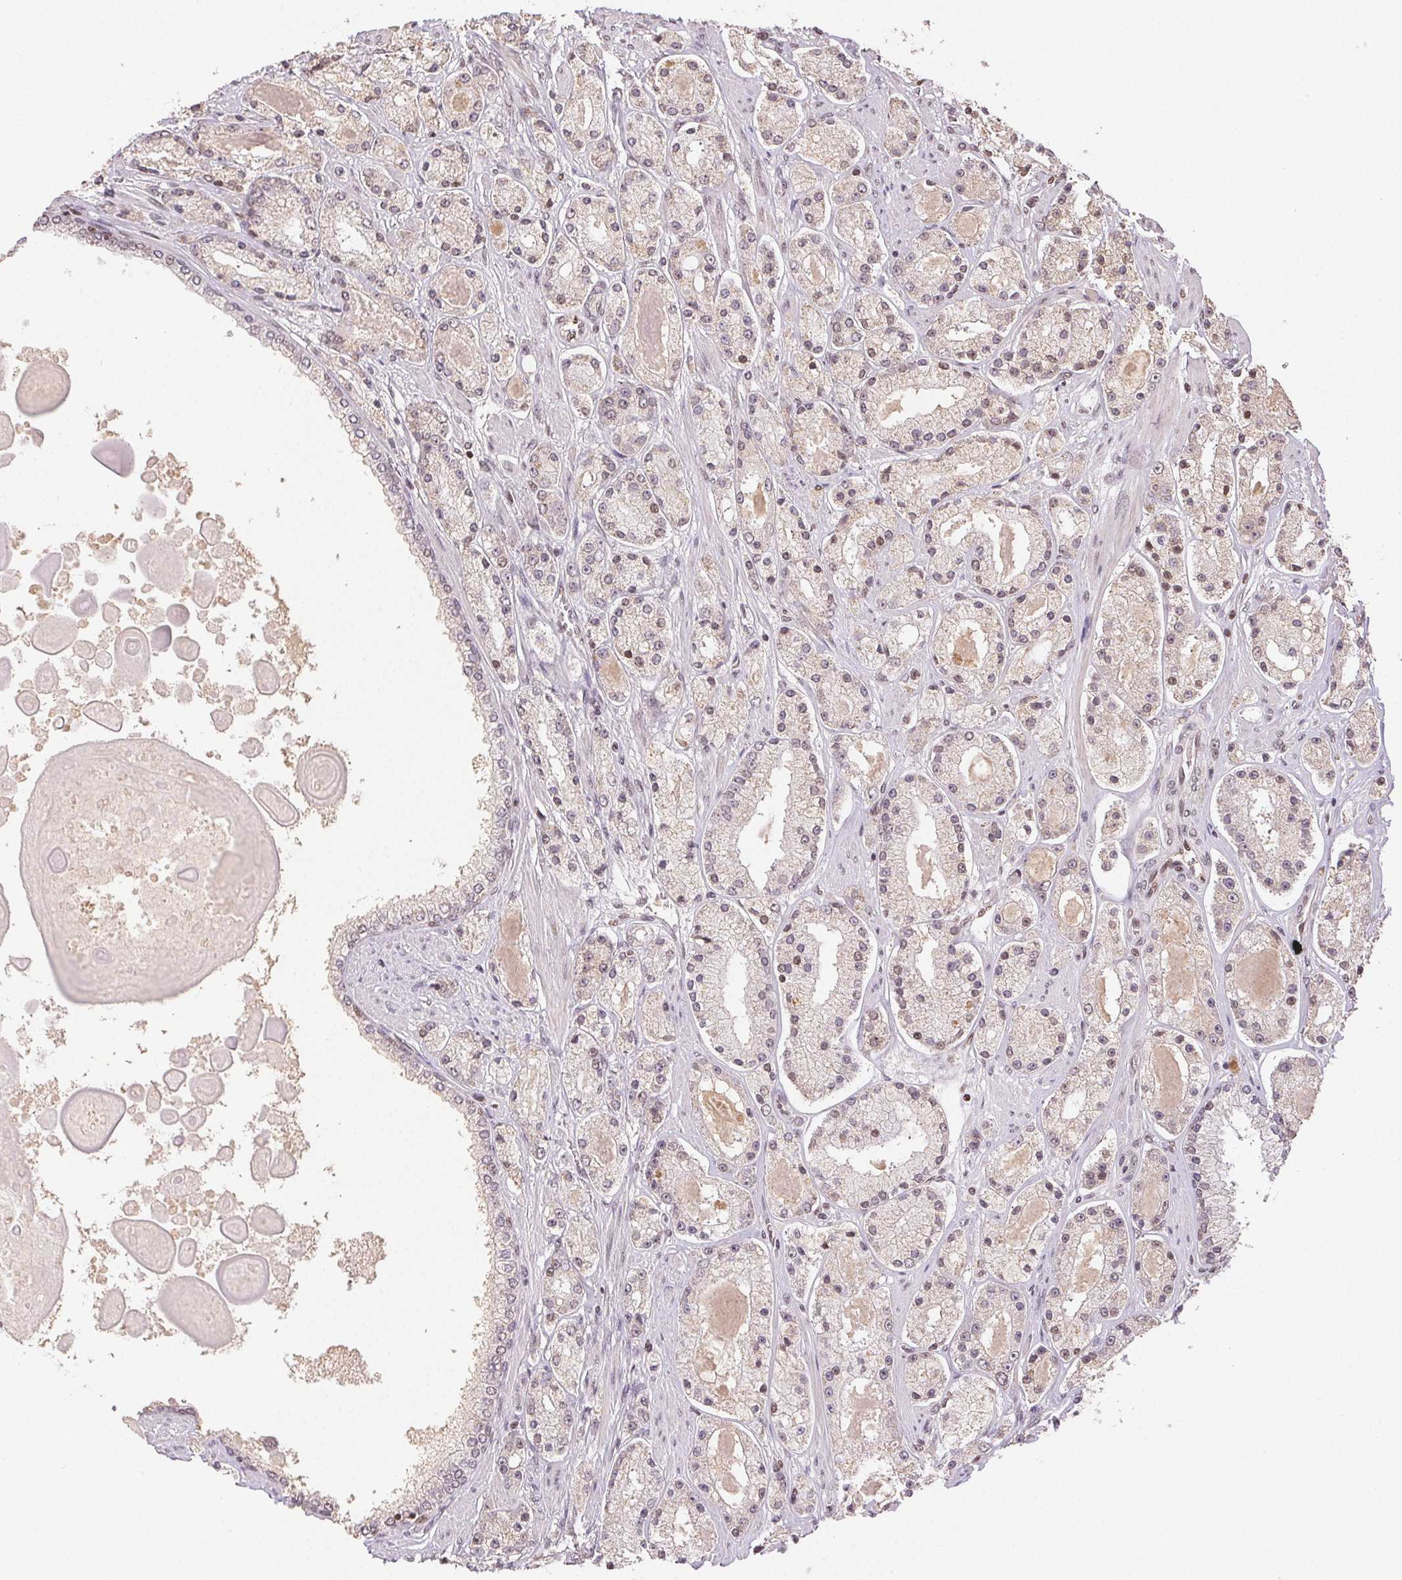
{"staining": {"intensity": "weak", "quantity": "<25%", "location": "cytoplasmic/membranous"}, "tissue": "prostate cancer", "cell_type": "Tumor cells", "image_type": "cancer", "snomed": [{"axis": "morphology", "description": "Adenocarcinoma, High grade"}, {"axis": "topography", "description": "Prostate"}], "caption": "An immunohistochemistry micrograph of prostate cancer (high-grade adenocarcinoma) is shown. There is no staining in tumor cells of prostate cancer (high-grade adenocarcinoma).", "gene": "MAPKAPK2", "patient": {"sex": "male", "age": 67}}